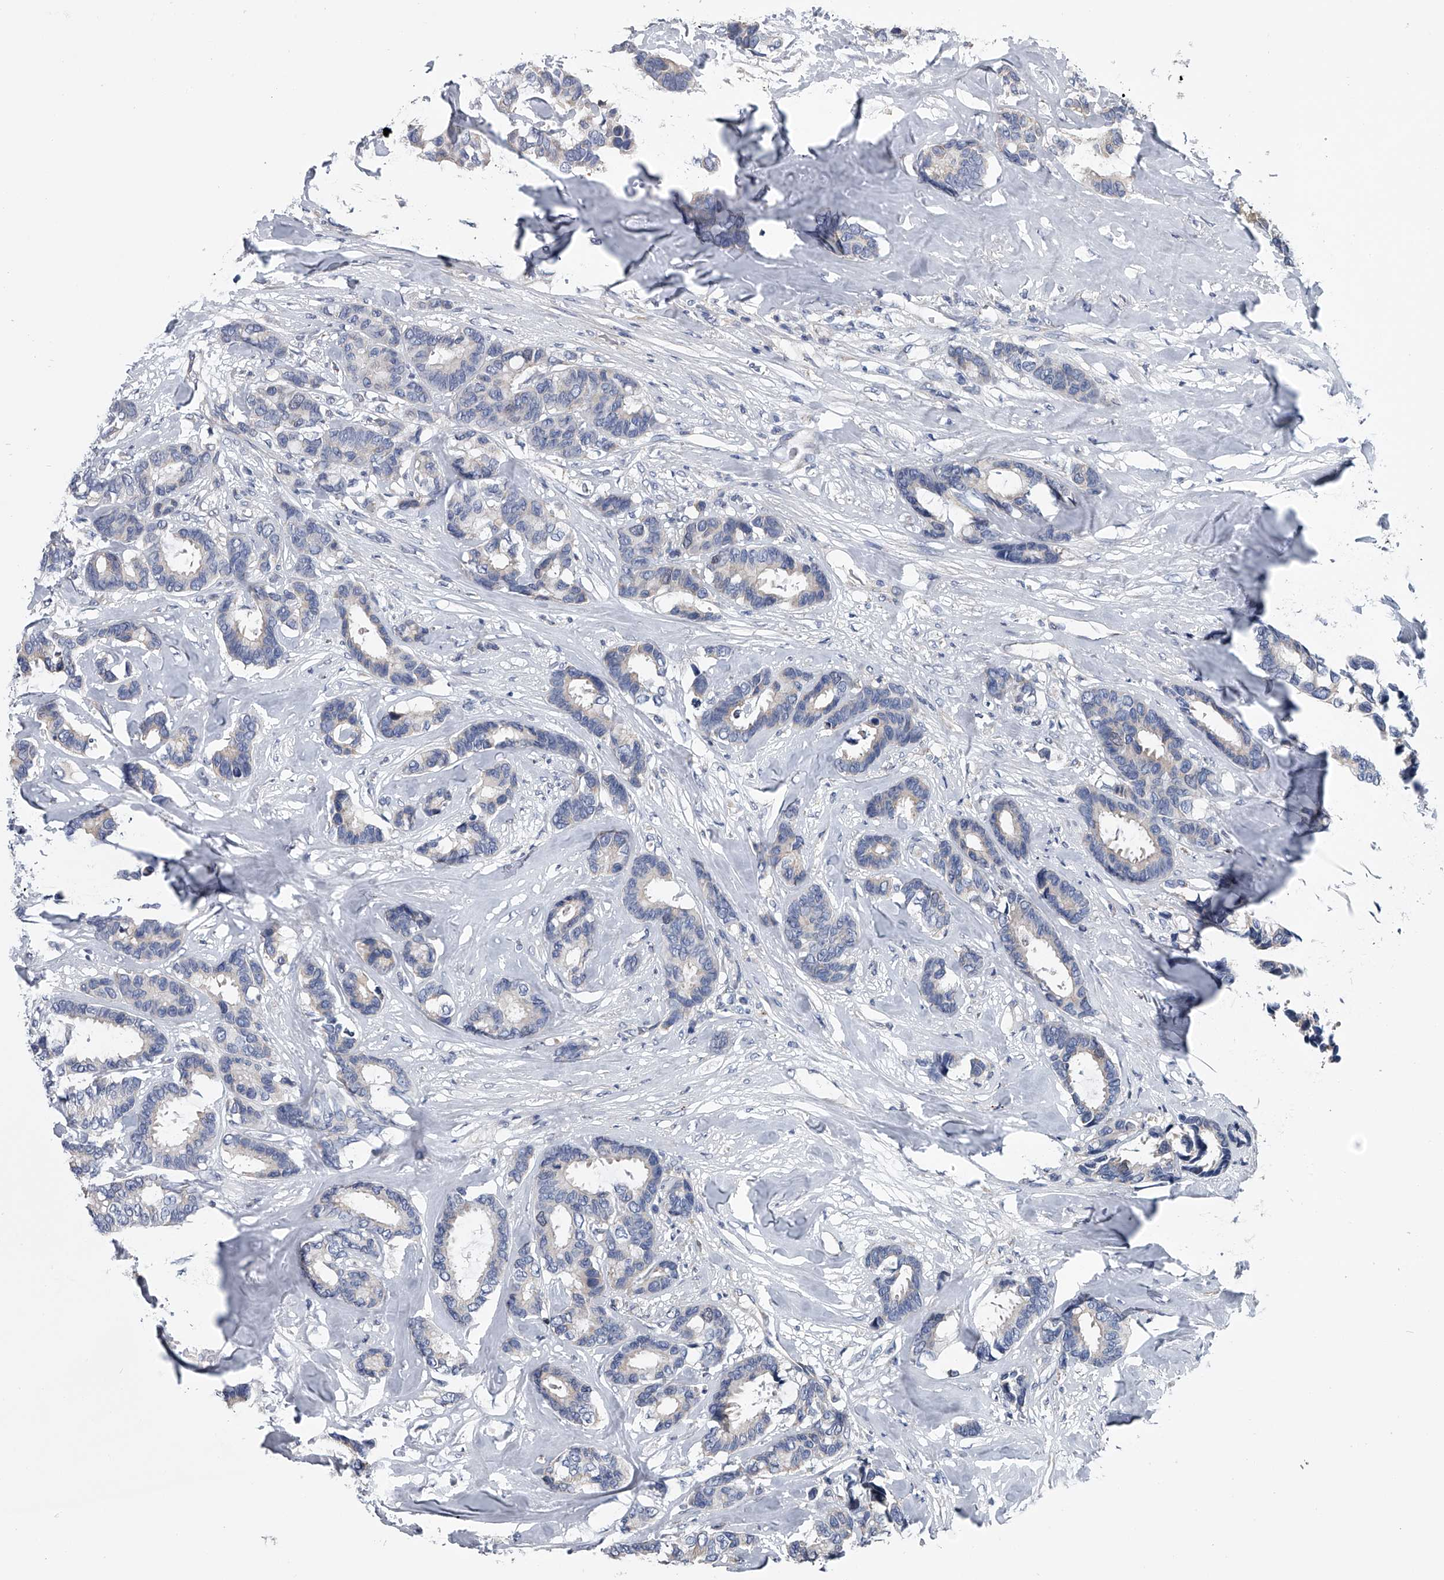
{"staining": {"intensity": "negative", "quantity": "none", "location": "none"}, "tissue": "breast cancer", "cell_type": "Tumor cells", "image_type": "cancer", "snomed": [{"axis": "morphology", "description": "Duct carcinoma"}, {"axis": "topography", "description": "Breast"}], "caption": "IHC of breast cancer displays no staining in tumor cells.", "gene": "ABCG1", "patient": {"sex": "female", "age": 87}}